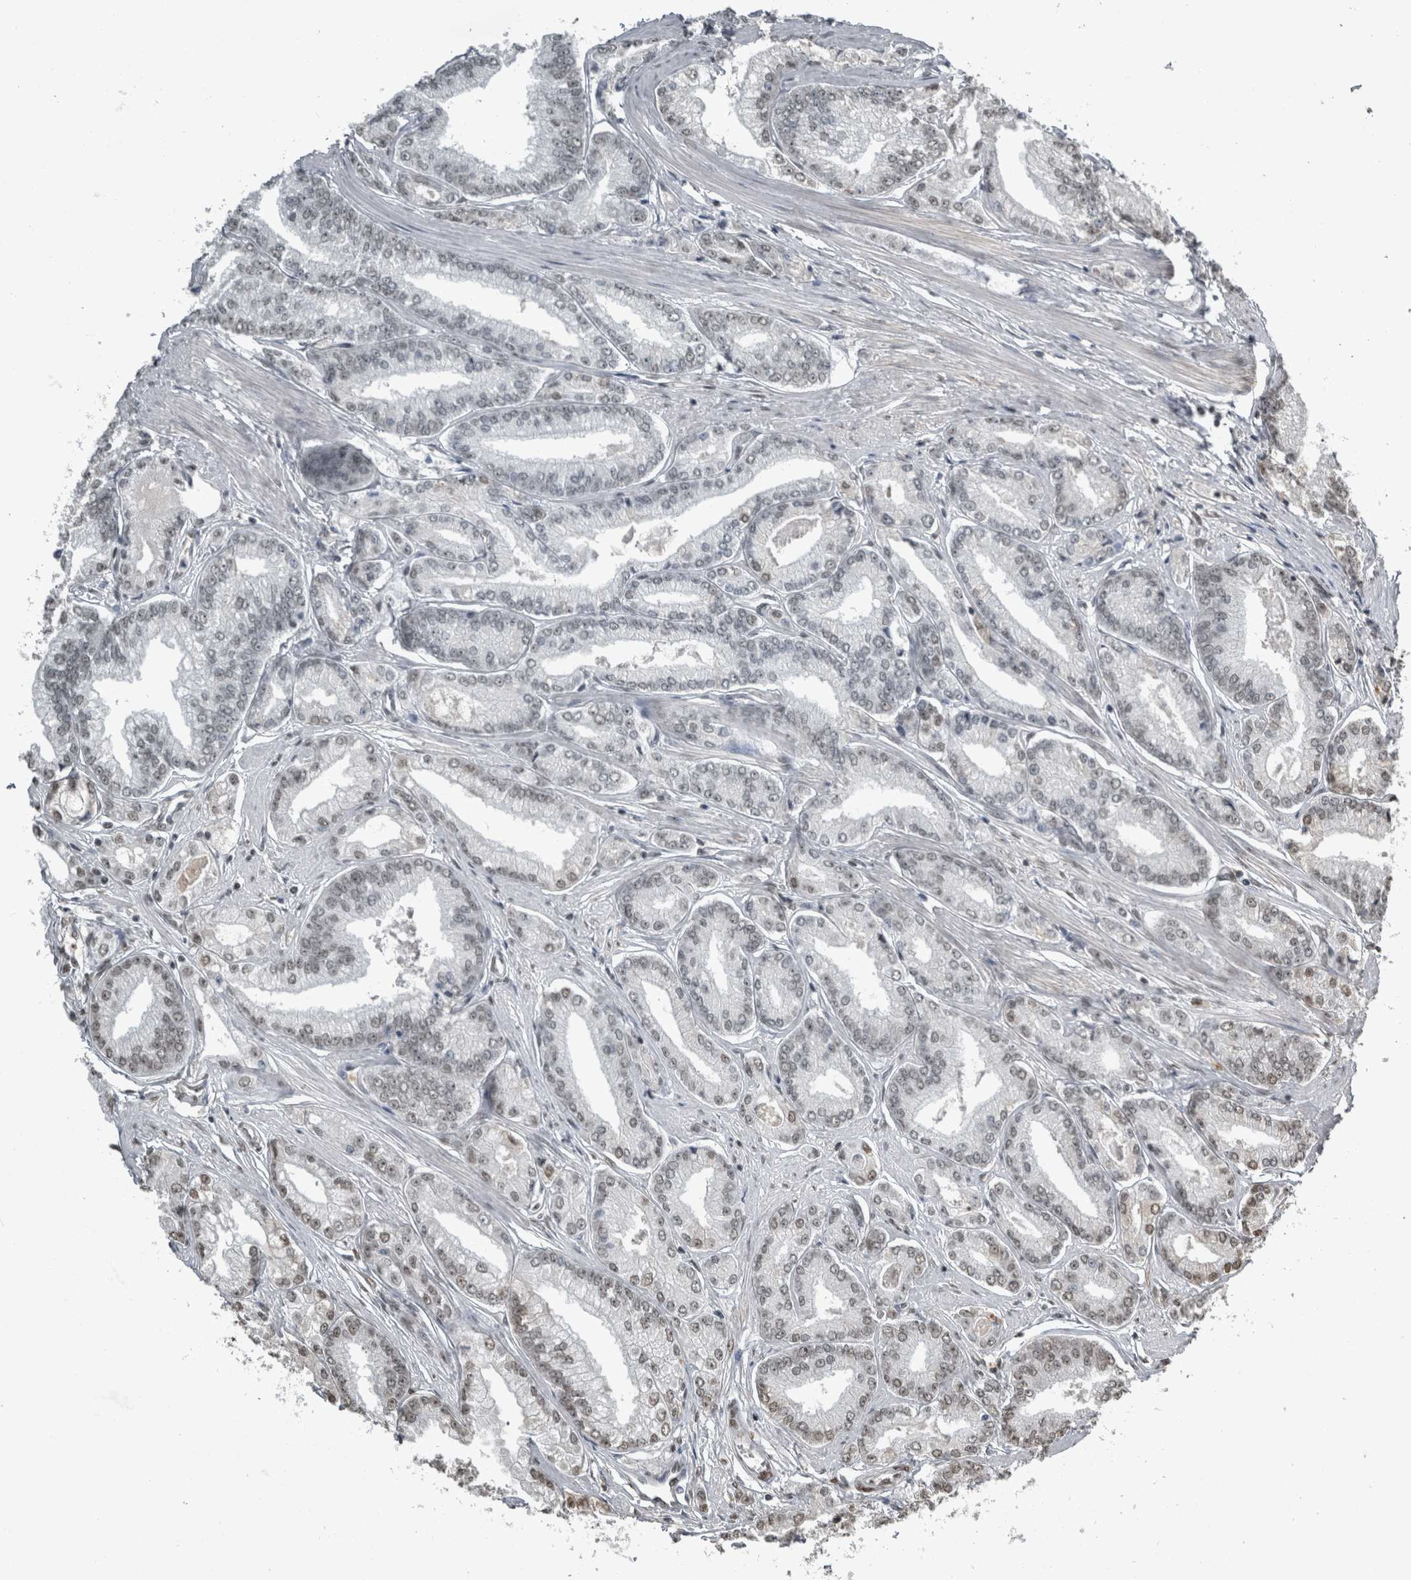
{"staining": {"intensity": "weak", "quantity": "<25%", "location": "nuclear"}, "tissue": "prostate cancer", "cell_type": "Tumor cells", "image_type": "cancer", "snomed": [{"axis": "morphology", "description": "Adenocarcinoma, Low grade"}, {"axis": "topography", "description": "Prostate"}], "caption": "This photomicrograph is of prostate cancer (adenocarcinoma (low-grade)) stained with immunohistochemistry to label a protein in brown with the nuclei are counter-stained blue. There is no positivity in tumor cells.", "gene": "TGS1", "patient": {"sex": "male", "age": 52}}